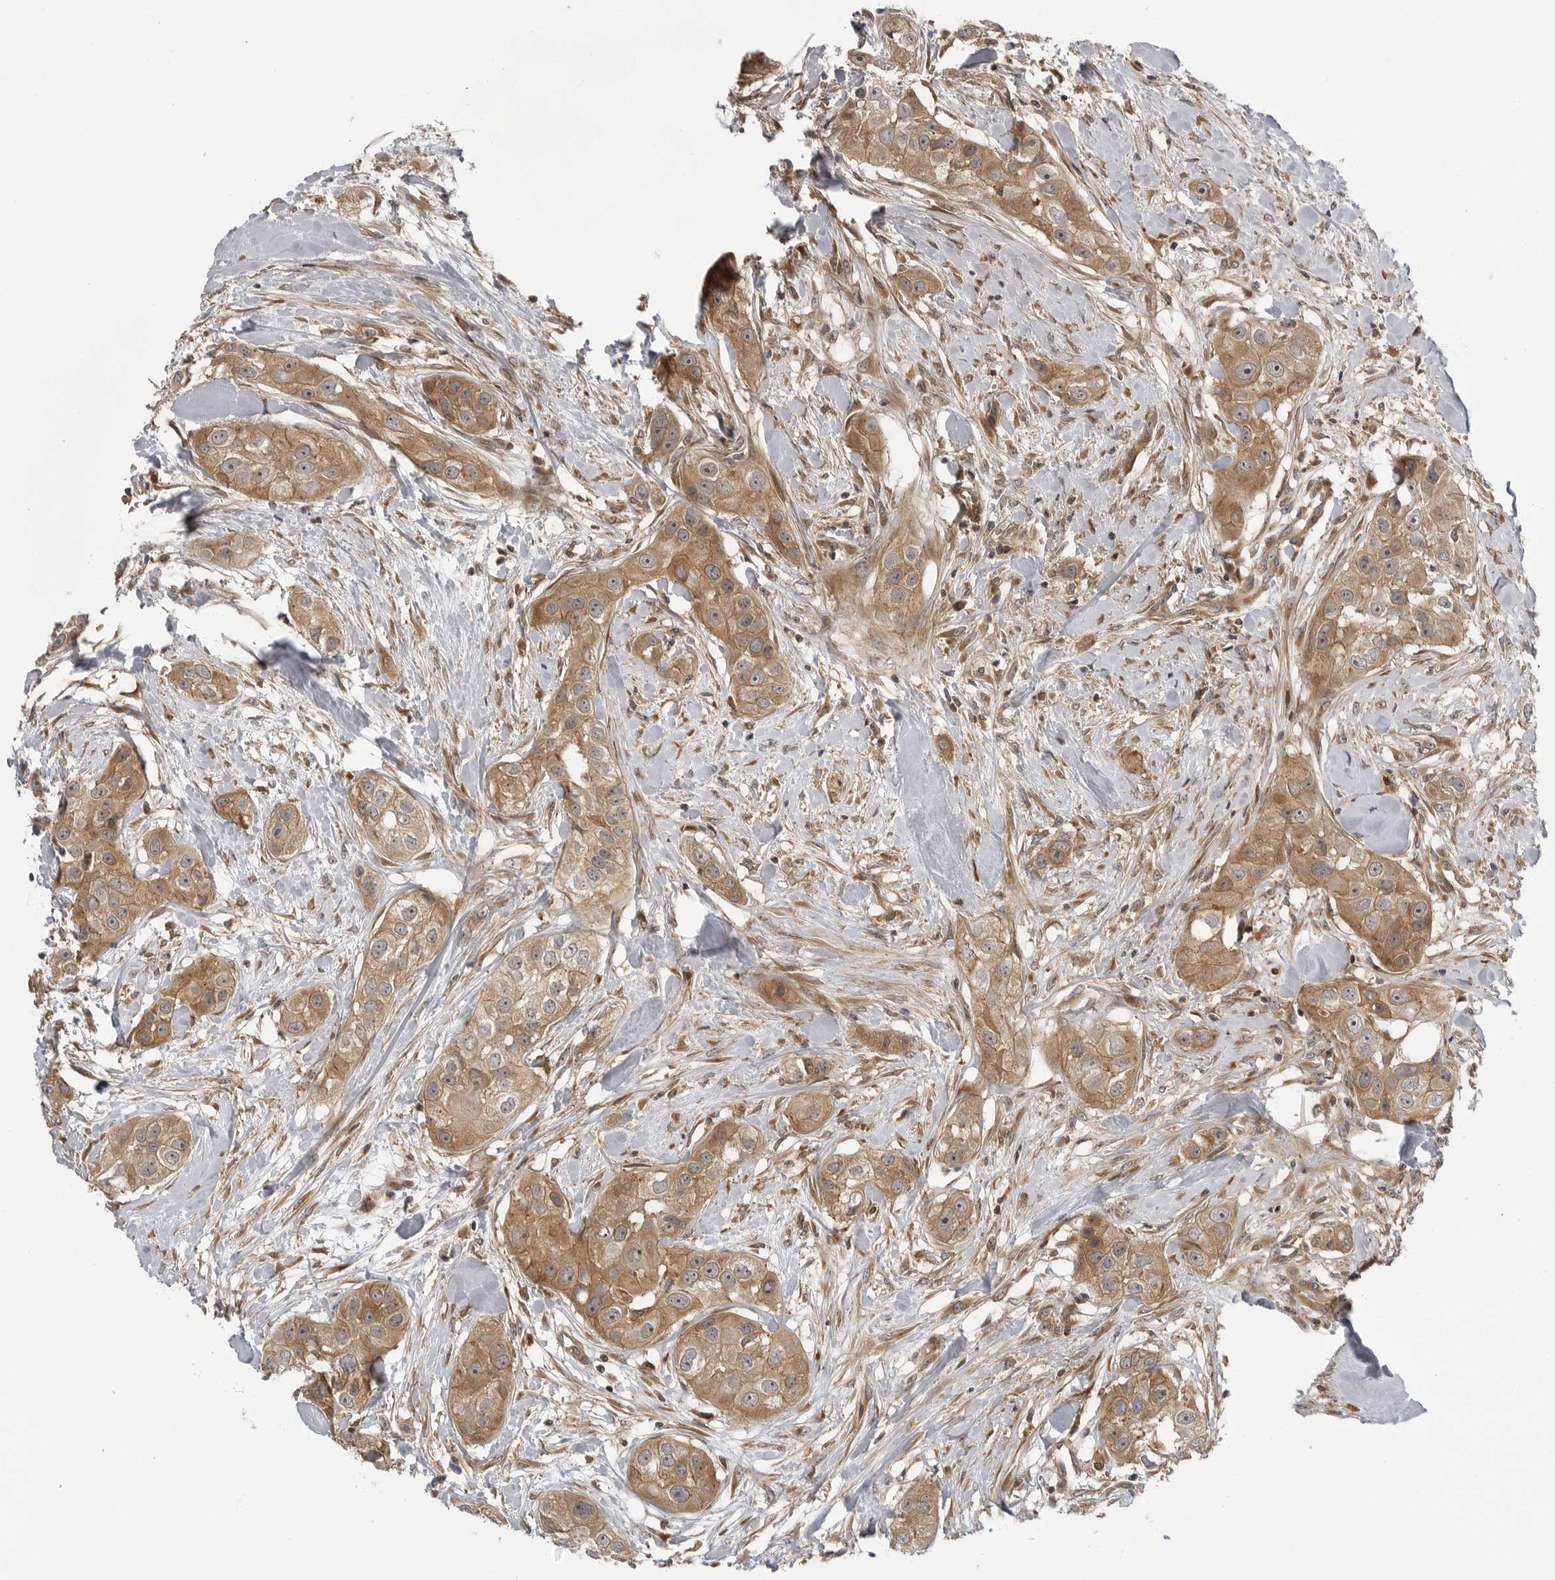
{"staining": {"intensity": "moderate", "quantity": ">75%", "location": "cytoplasmic/membranous"}, "tissue": "head and neck cancer", "cell_type": "Tumor cells", "image_type": "cancer", "snomed": [{"axis": "morphology", "description": "Normal tissue, NOS"}, {"axis": "morphology", "description": "Squamous cell carcinoma, NOS"}, {"axis": "topography", "description": "Skeletal muscle"}, {"axis": "topography", "description": "Head-Neck"}], "caption": "IHC micrograph of neoplastic tissue: head and neck cancer (squamous cell carcinoma) stained using immunohistochemistry demonstrates medium levels of moderate protein expression localized specifically in the cytoplasmic/membranous of tumor cells, appearing as a cytoplasmic/membranous brown color.", "gene": "LRRC45", "patient": {"sex": "male", "age": 51}}